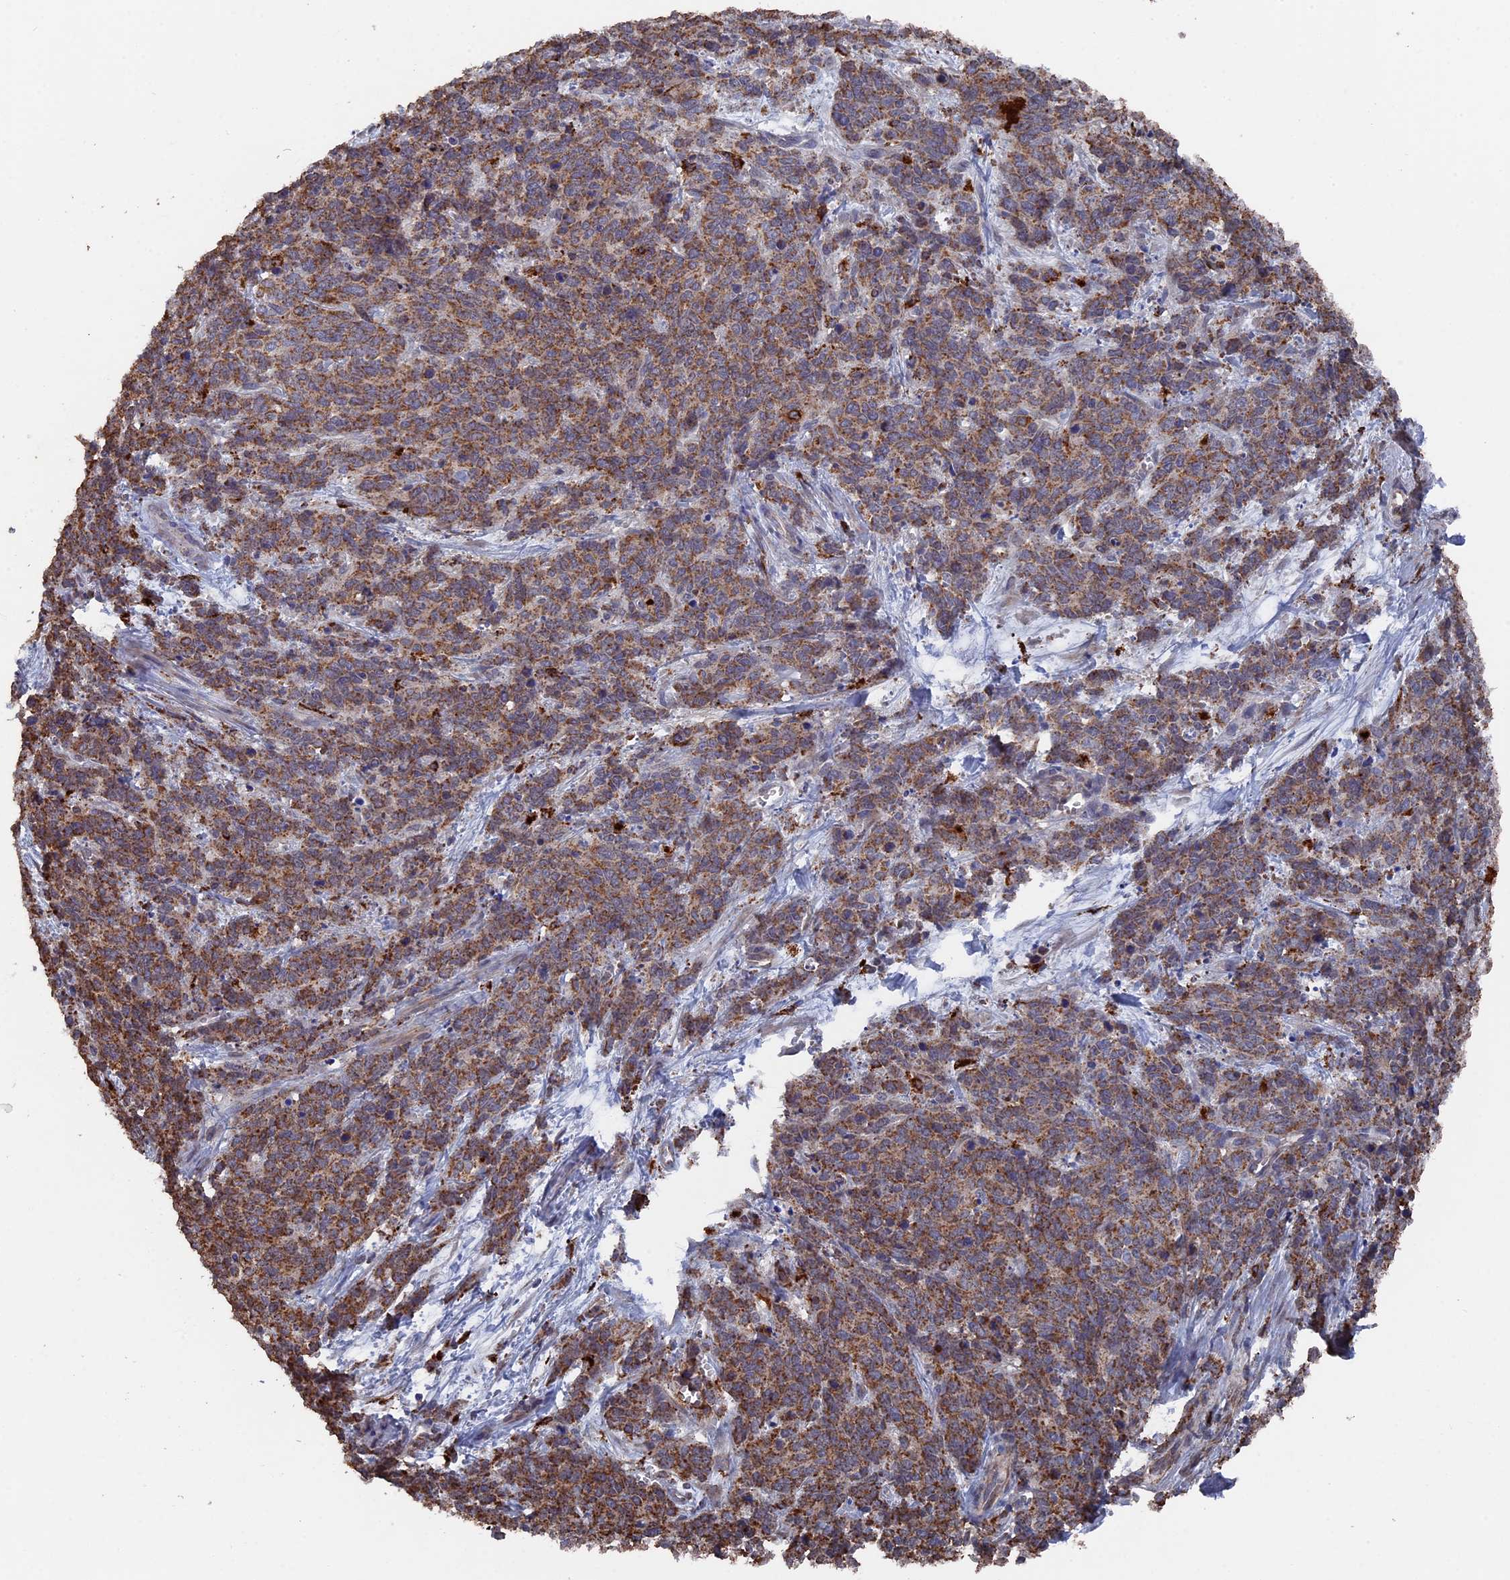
{"staining": {"intensity": "moderate", "quantity": ">75%", "location": "cytoplasmic/membranous"}, "tissue": "cervical cancer", "cell_type": "Tumor cells", "image_type": "cancer", "snomed": [{"axis": "morphology", "description": "Squamous cell carcinoma, NOS"}, {"axis": "topography", "description": "Cervix"}], "caption": "Immunohistochemical staining of human cervical cancer shows moderate cytoplasmic/membranous protein expression in about >75% of tumor cells.", "gene": "SMG9", "patient": {"sex": "female", "age": 60}}